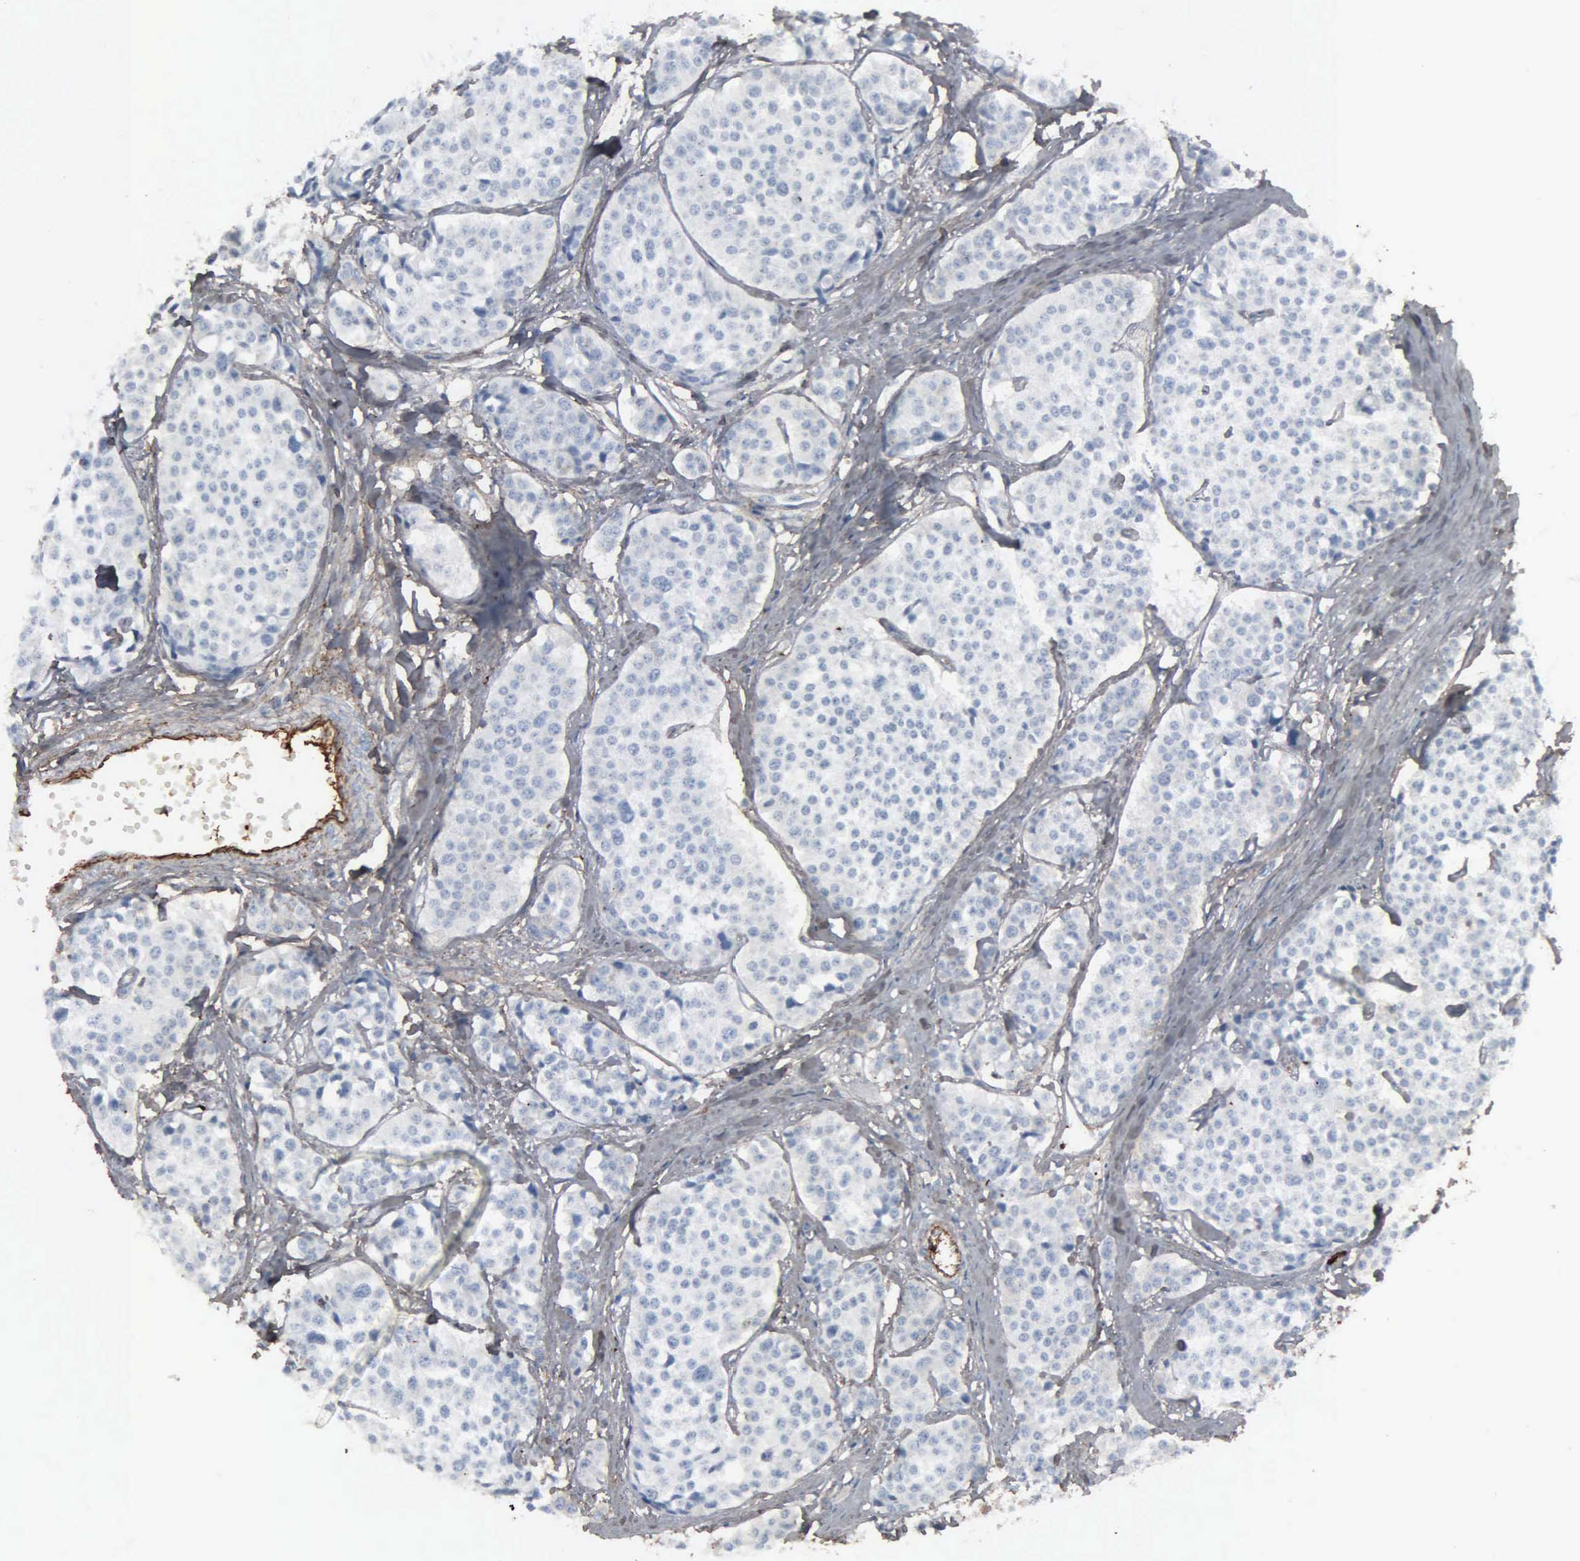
{"staining": {"intensity": "negative", "quantity": "none", "location": "none"}, "tissue": "carcinoid", "cell_type": "Tumor cells", "image_type": "cancer", "snomed": [{"axis": "morphology", "description": "Carcinoid, malignant, NOS"}, {"axis": "topography", "description": "Small intestine"}], "caption": "Immunohistochemistry of human carcinoid (malignant) demonstrates no expression in tumor cells.", "gene": "FN1", "patient": {"sex": "male", "age": 60}}